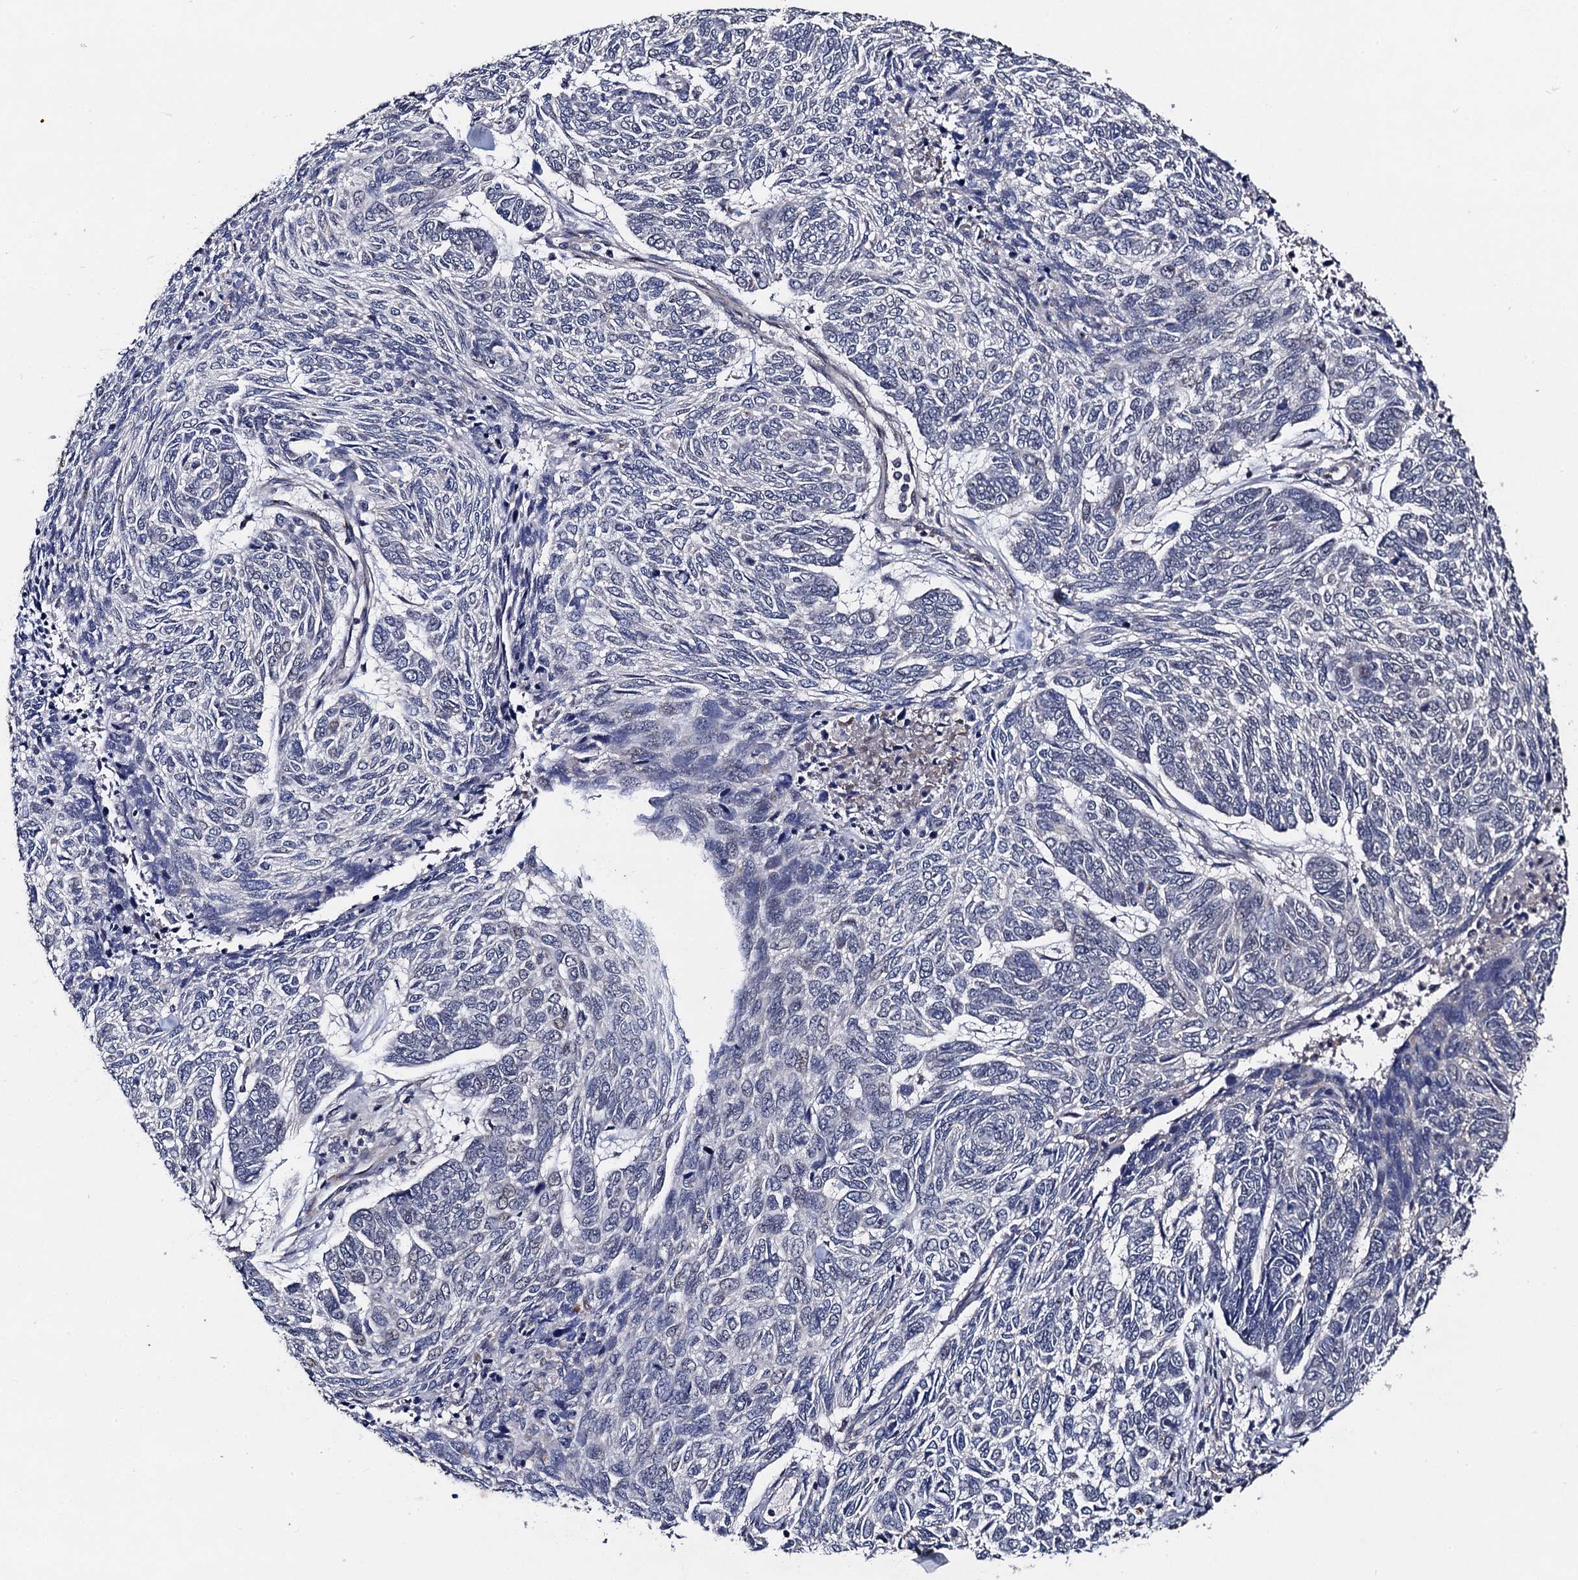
{"staining": {"intensity": "negative", "quantity": "none", "location": "none"}, "tissue": "skin cancer", "cell_type": "Tumor cells", "image_type": "cancer", "snomed": [{"axis": "morphology", "description": "Basal cell carcinoma"}, {"axis": "topography", "description": "Skin"}], "caption": "Basal cell carcinoma (skin) was stained to show a protein in brown. There is no significant expression in tumor cells.", "gene": "PPTC7", "patient": {"sex": "female", "age": 65}}